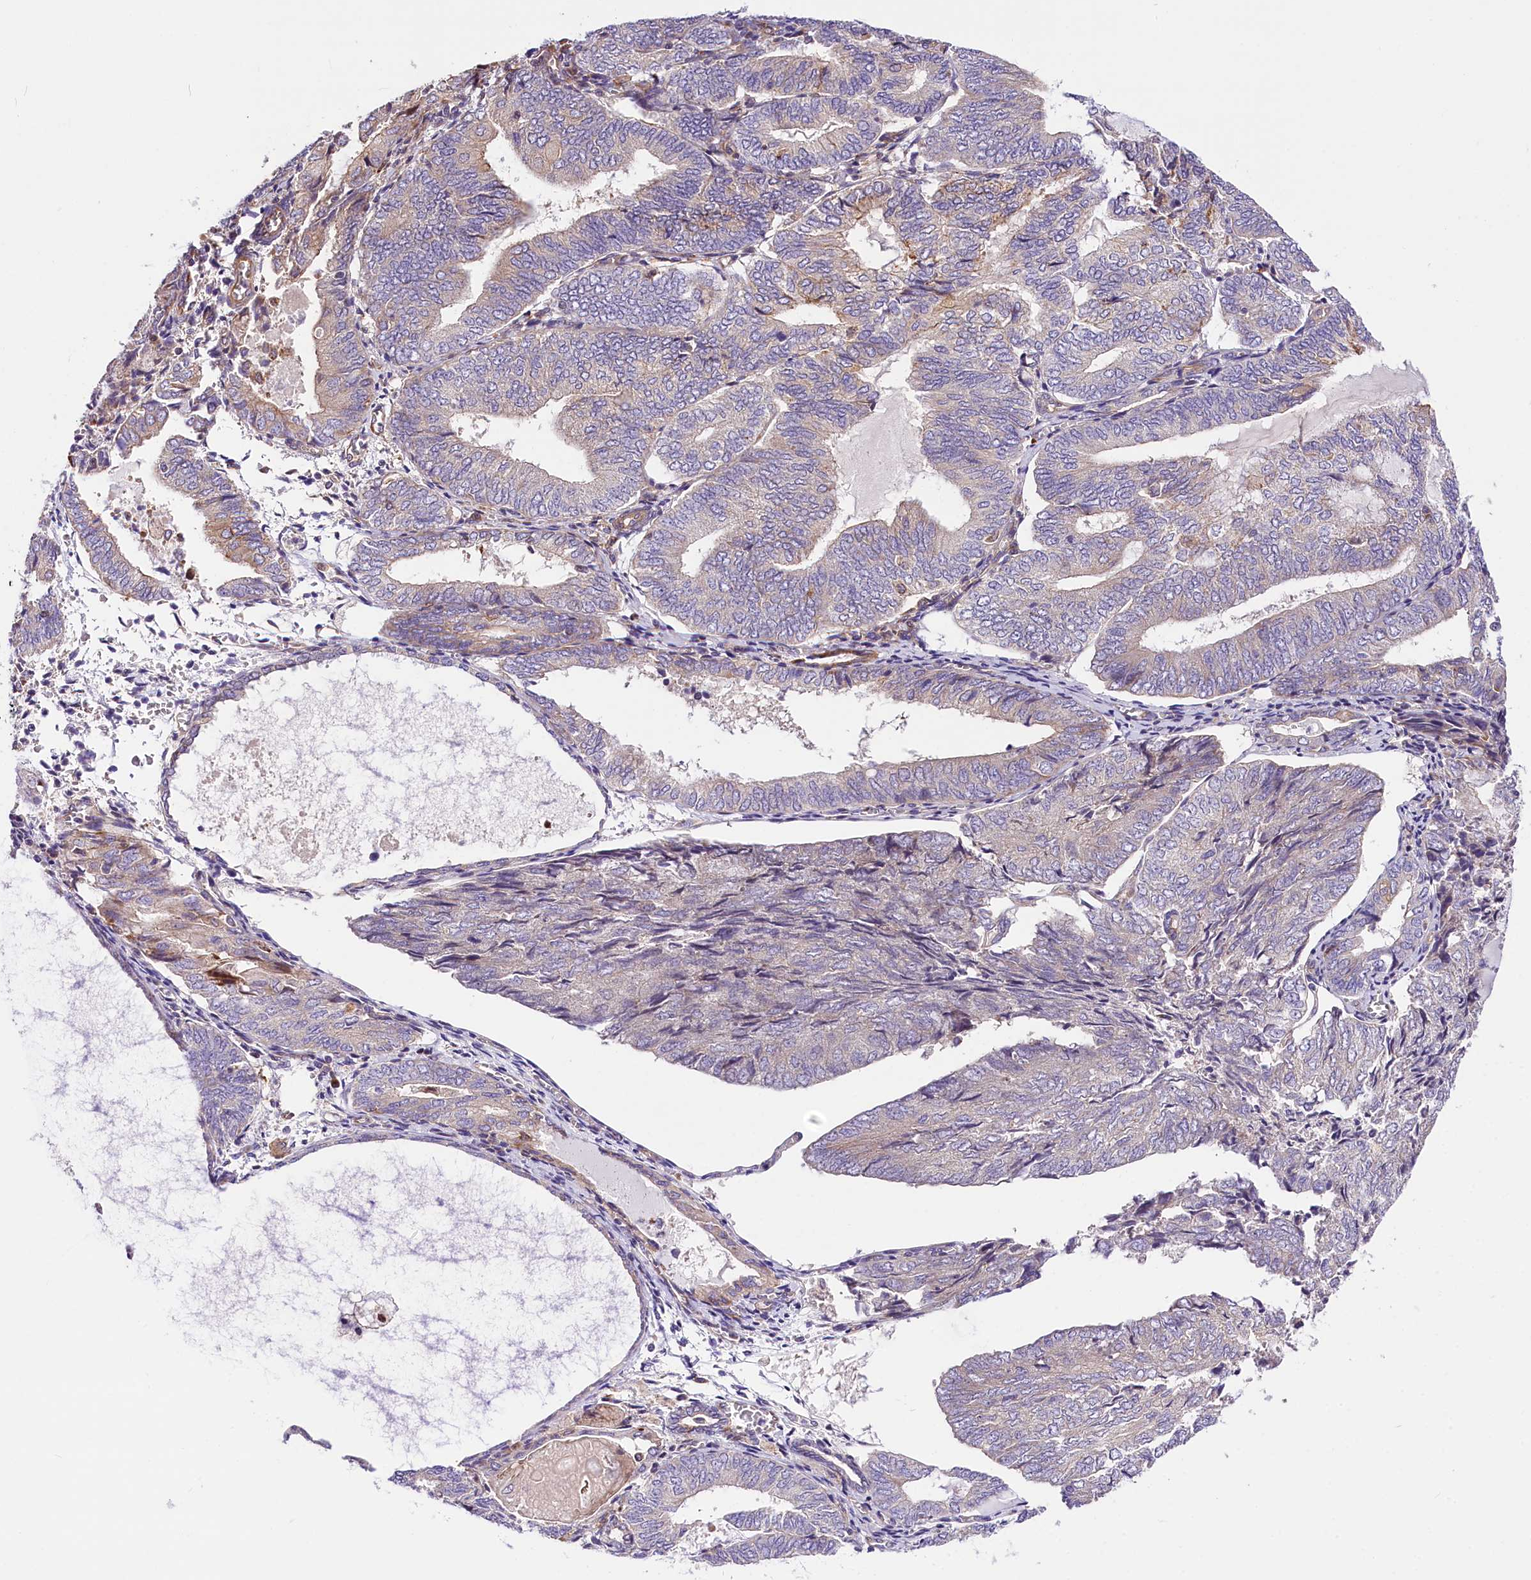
{"staining": {"intensity": "weak", "quantity": "<25%", "location": "cytoplasmic/membranous"}, "tissue": "endometrial cancer", "cell_type": "Tumor cells", "image_type": "cancer", "snomed": [{"axis": "morphology", "description": "Adenocarcinoma, NOS"}, {"axis": "topography", "description": "Endometrium"}], "caption": "Human endometrial adenocarcinoma stained for a protein using immunohistochemistry shows no positivity in tumor cells.", "gene": "ARMC6", "patient": {"sex": "female", "age": 81}}